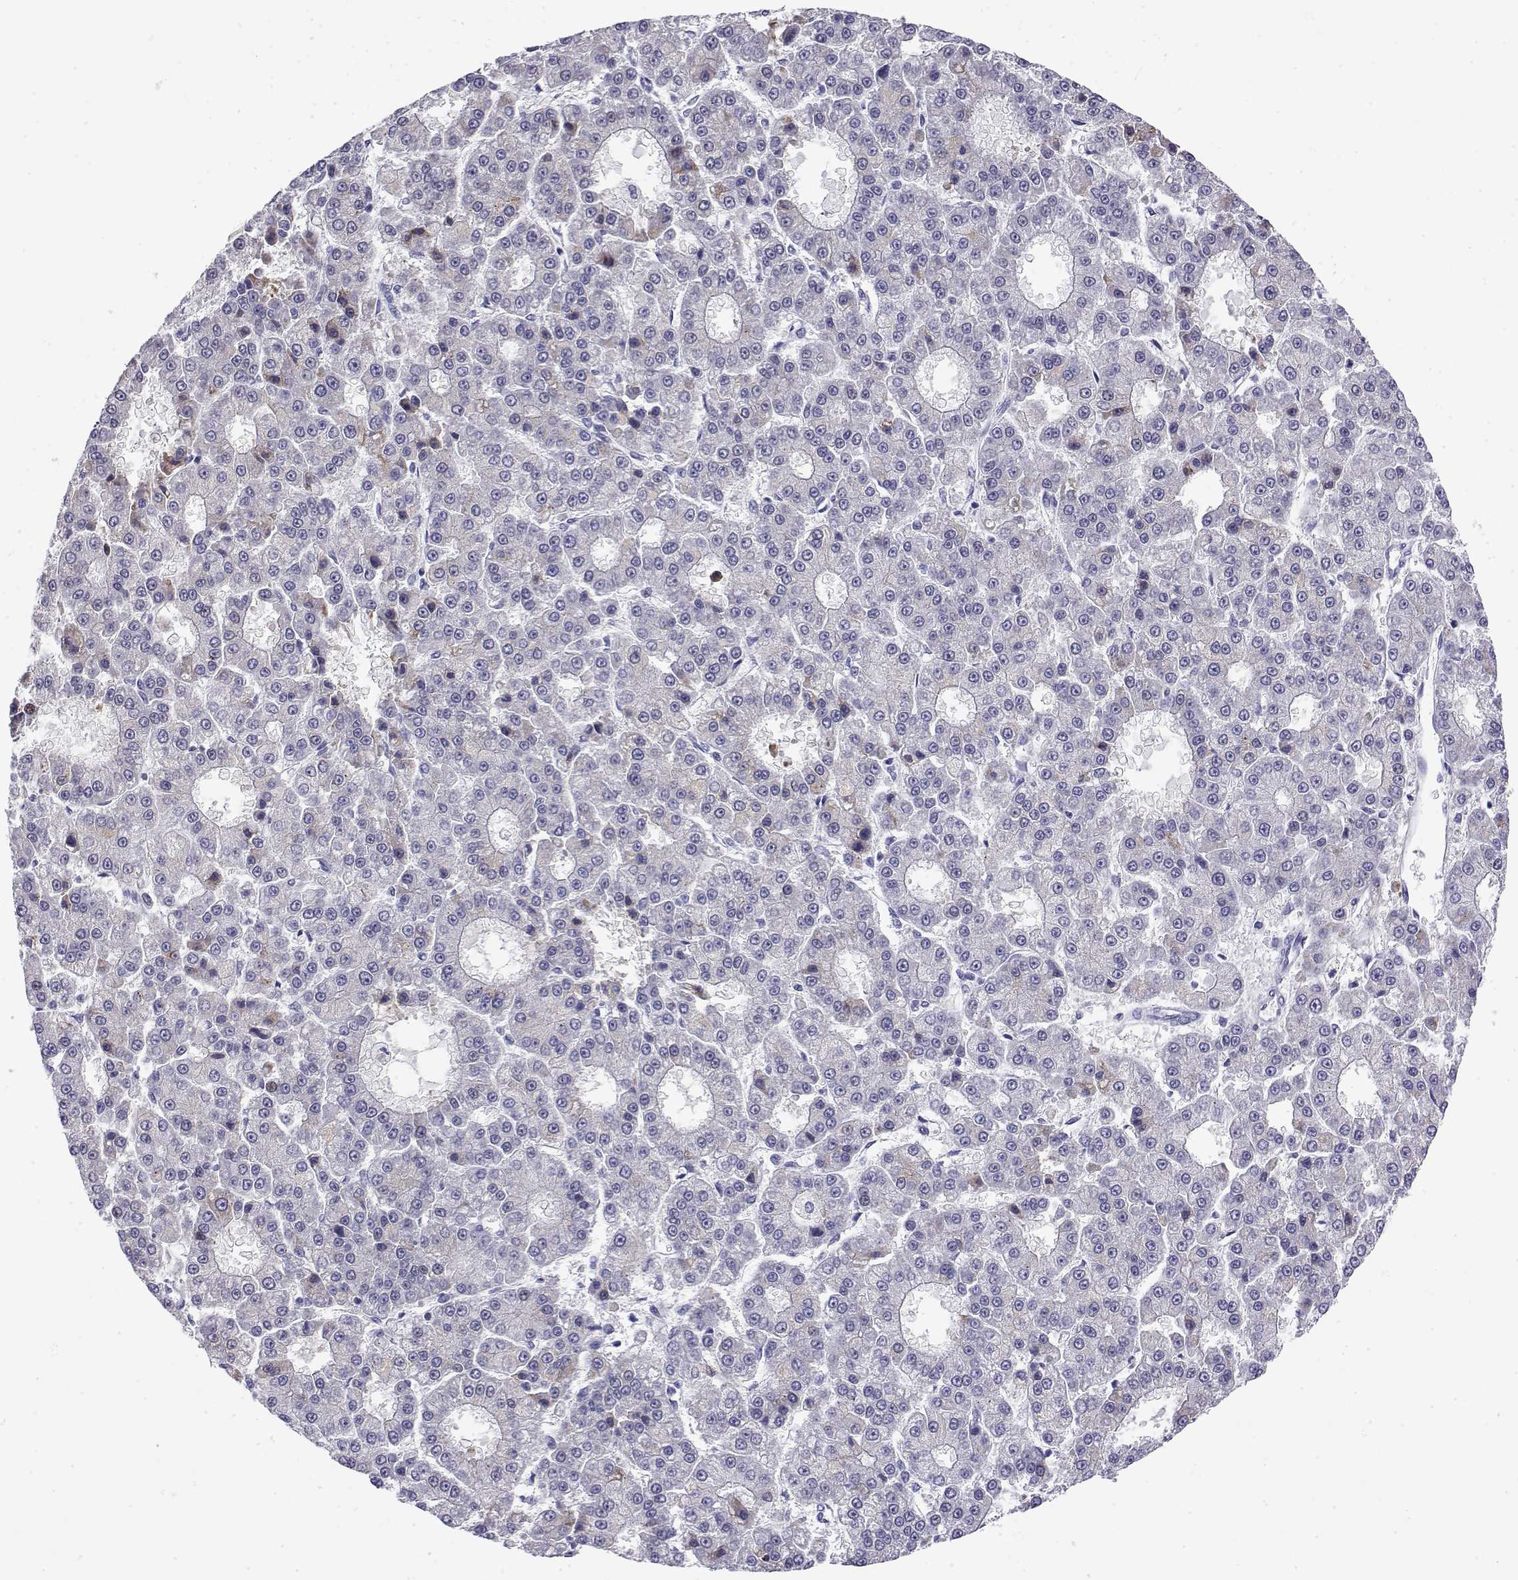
{"staining": {"intensity": "negative", "quantity": "none", "location": "none"}, "tissue": "liver cancer", "cell_type": "Tumor cells", "image_type": "cancer", "snomed": [{"axis": "morphology", "description": "Carcinoma, Hepatocellular, NOS"}, {"axis": "topography", "description": "Liver"}], "caption": "This is a micrograph of immunohistochemistry (IHC) staining of liver cancer (hepatocellular carcinoma), which shows no positivity in tumor cells. (DAB (3,3'-diaminobenzidine) immunohistochemistry with hematoxylin counter stain).", "gene": "POLDIP3", "patient": {"sex": "male", "age": 70}}